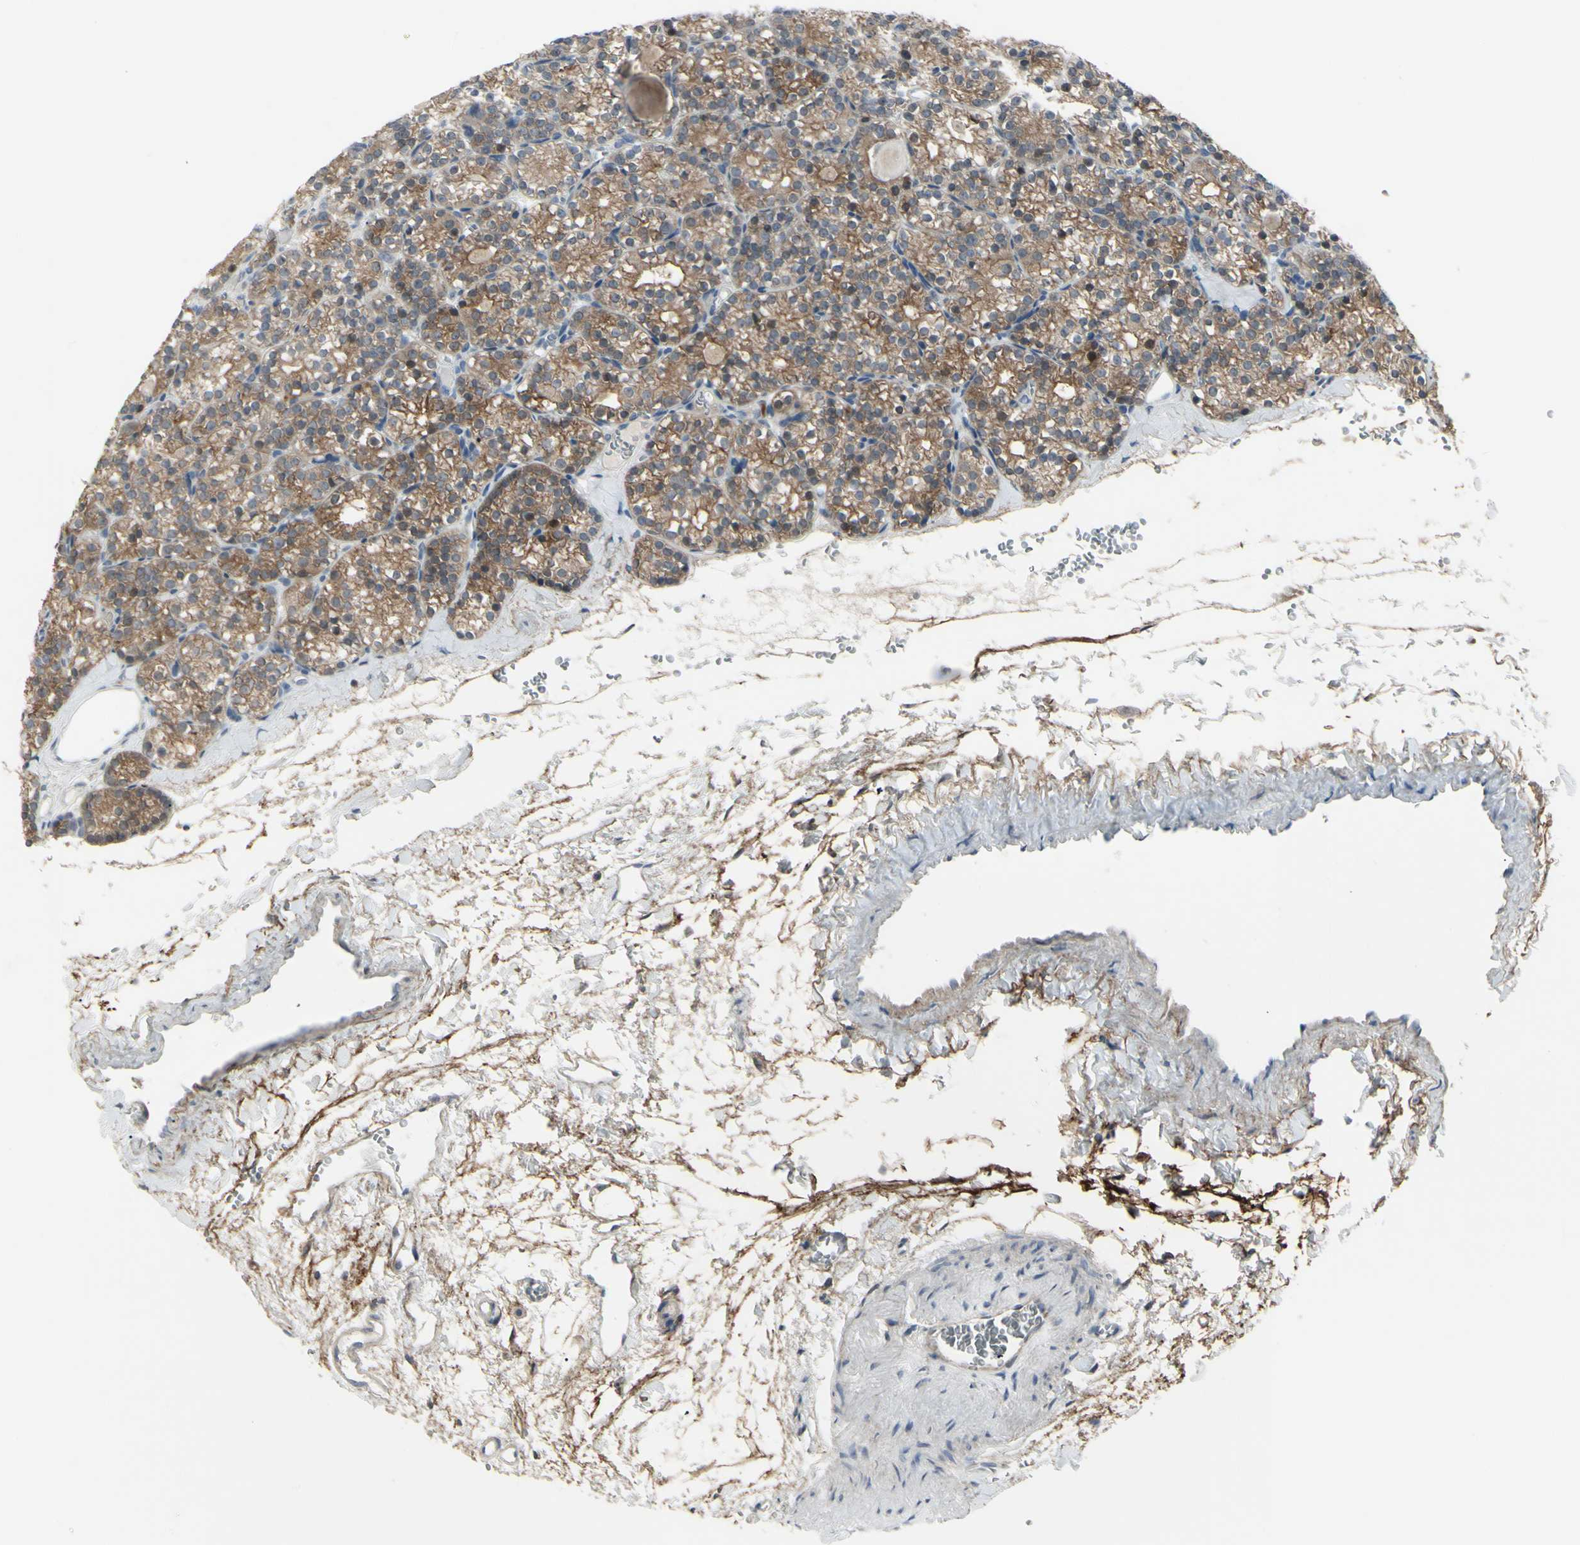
{"staining": {"intensity": "moderate", "quantity": ">75%", "location": "cytoplasmic/membranous"}, "tissue": "parathyroid gland", "cell_type": "Glandular cells", "image_type": "normal", "snomed": [{"axis": "morphology", "description": "Normal tissue, NOS"}, {"axis": "topography", "description": "Parathyroid gland"}], "caption": "Unremarkable parathyroid gland was stained to show a protein in brown. There is medium levels of moderate cytoplasmic/membranous expression in about >75% of glandular cells.", "gene": "ETNK1", "patient": {"sex": "female", "age": 64}}